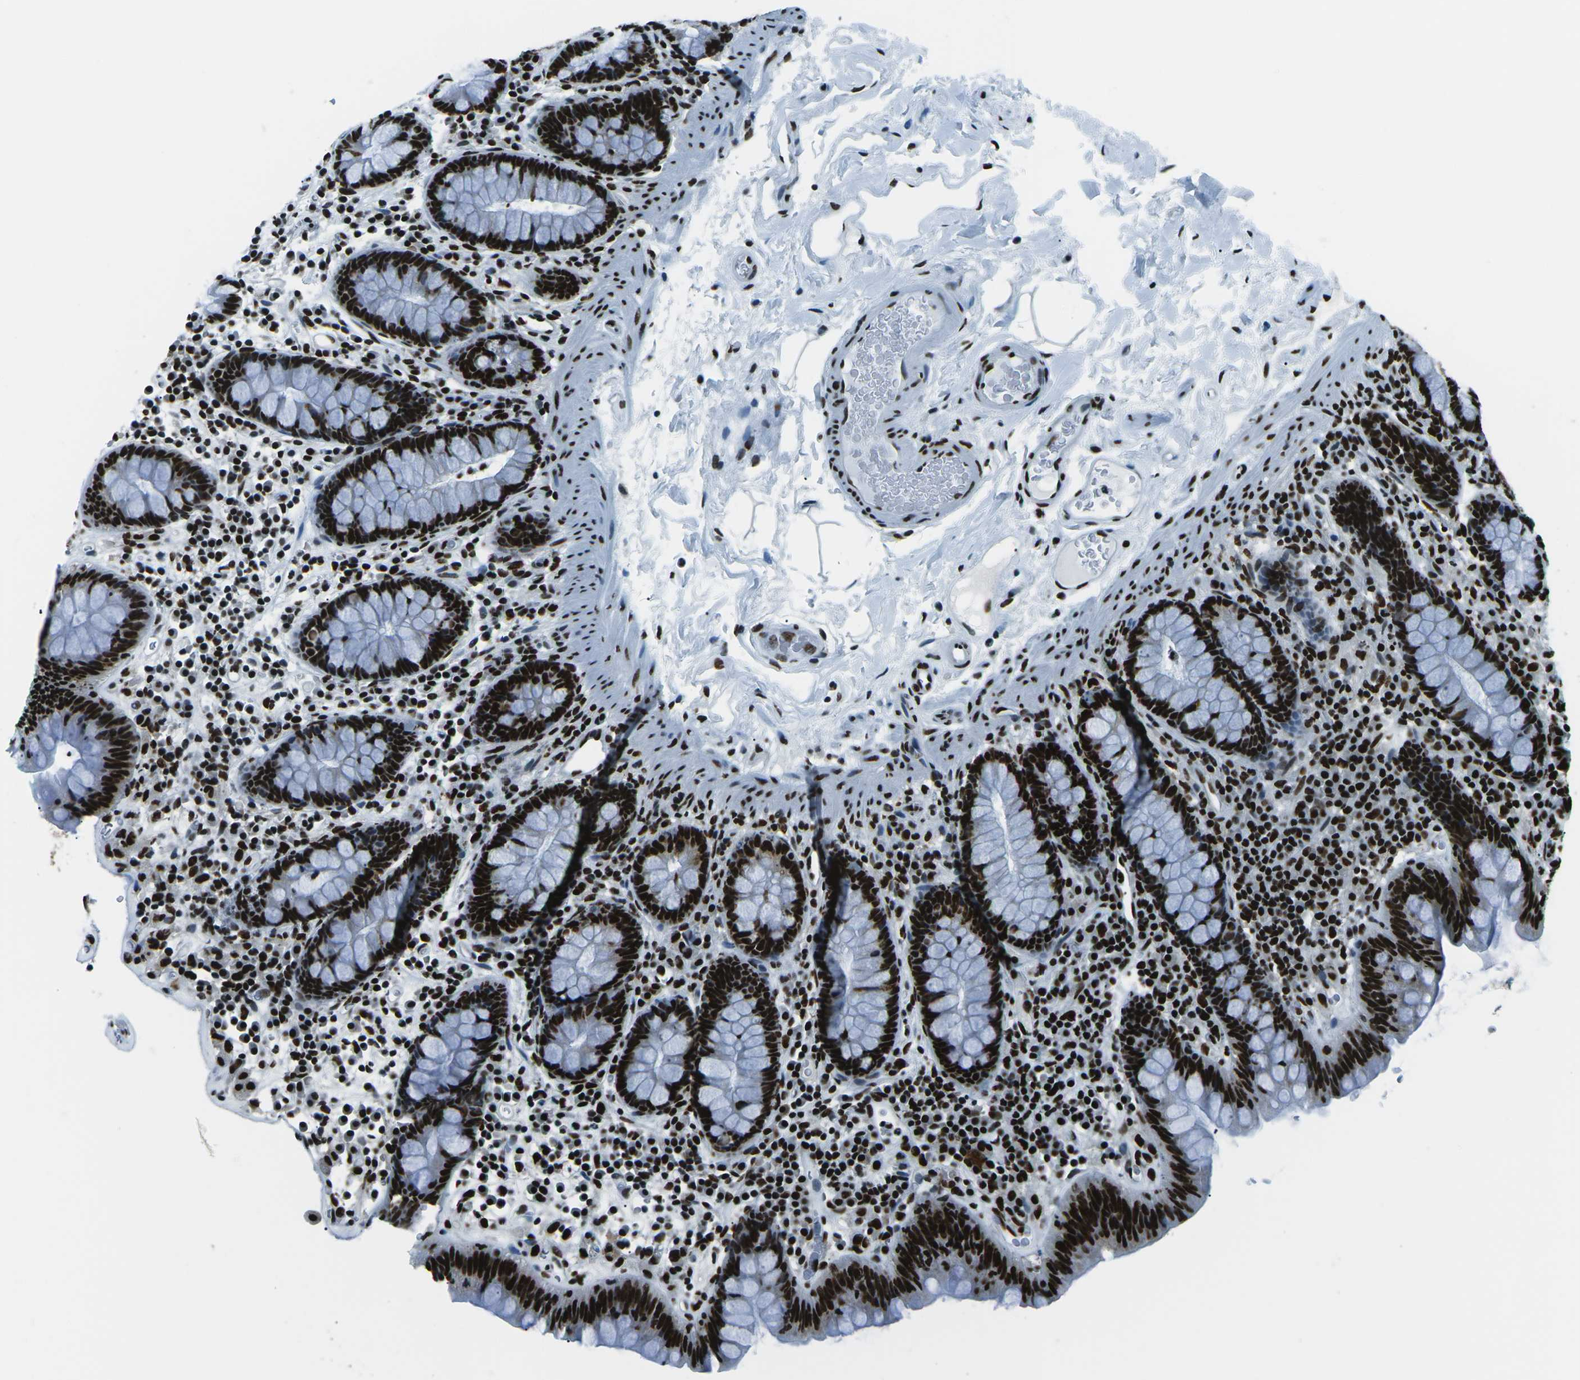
{"staining": {"intensity": "strong", "quantity": ">75%", "location": "nuclear"}, "tissue": "colon", "cell_type": "Endothelial cells", "image_type": "normal", "snomed": [{"axis": "morphology", "description": "Normal tissue, NOS"}, {"axis": "topography", "description": "Colon"}], "caption": "A high amount of strong nuclear staining is identified in about >75% of endothelial cells in normal colon.", "gene": "HNRNPL", "patient": {"sex": "female", "age": 80}}